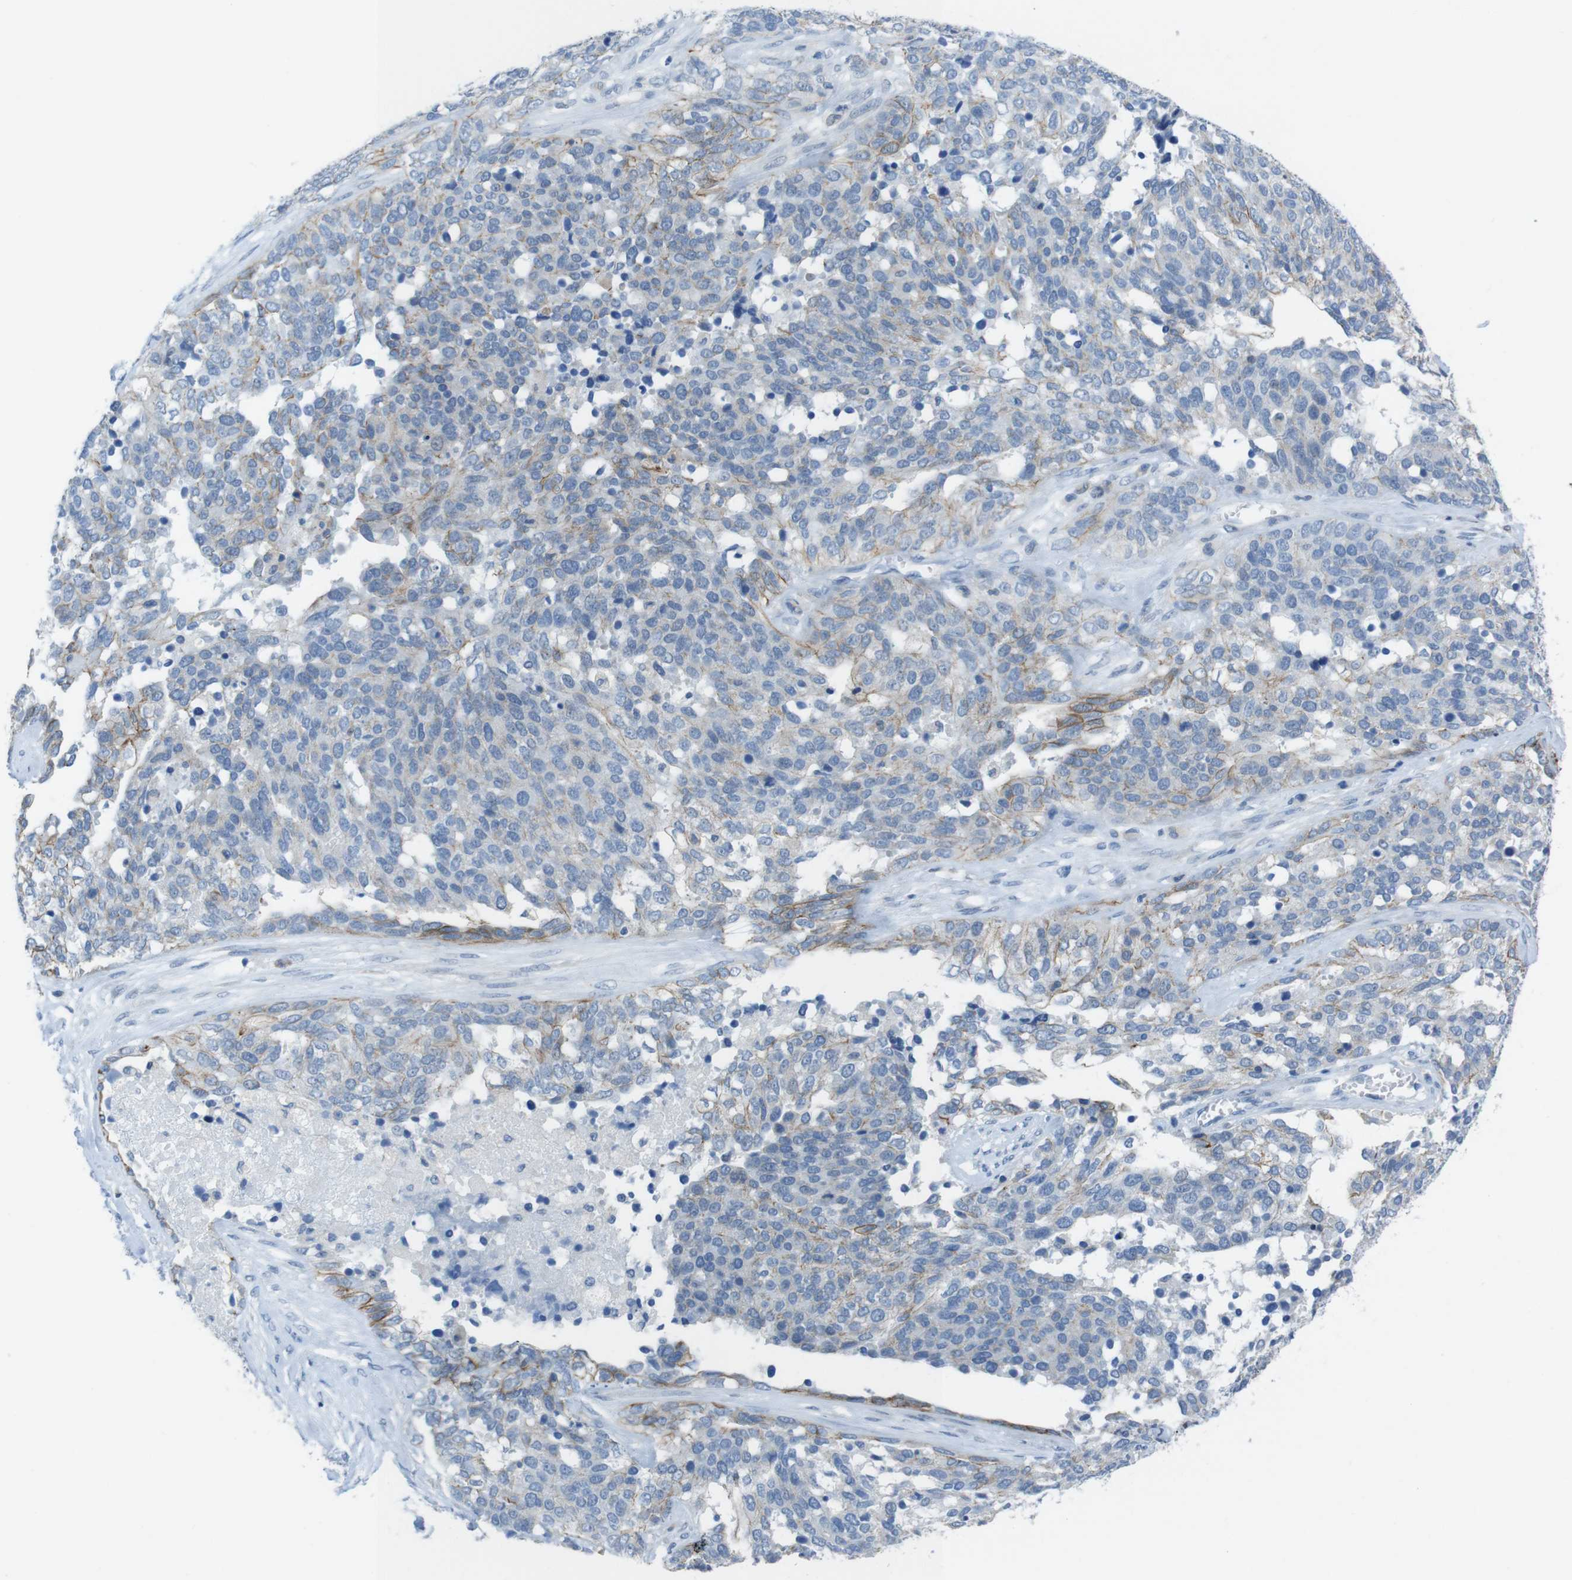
{"staining": {"intensity": "moderate", "quantity": "<25%", "location": "cytoplasmic/membranous"}, "tissue": "ovarian cancer", "cell_type": "Tumor cells", "image_type": "cancer", "snomed": [{"axis": "morphology", "description": "Cystadenocarcinoma, serous, NOS"}, {"axis": "topography", "description": "Ovary"}], "caption": "Protein expression analysis of human ovarian serous cystadenocarcinoma reveals moderate cytoplasmic/membranous positivity in approximately <25% of tumor cells.", "gene": "CLMN", "patient": {"sex": "female", "age": 44}}